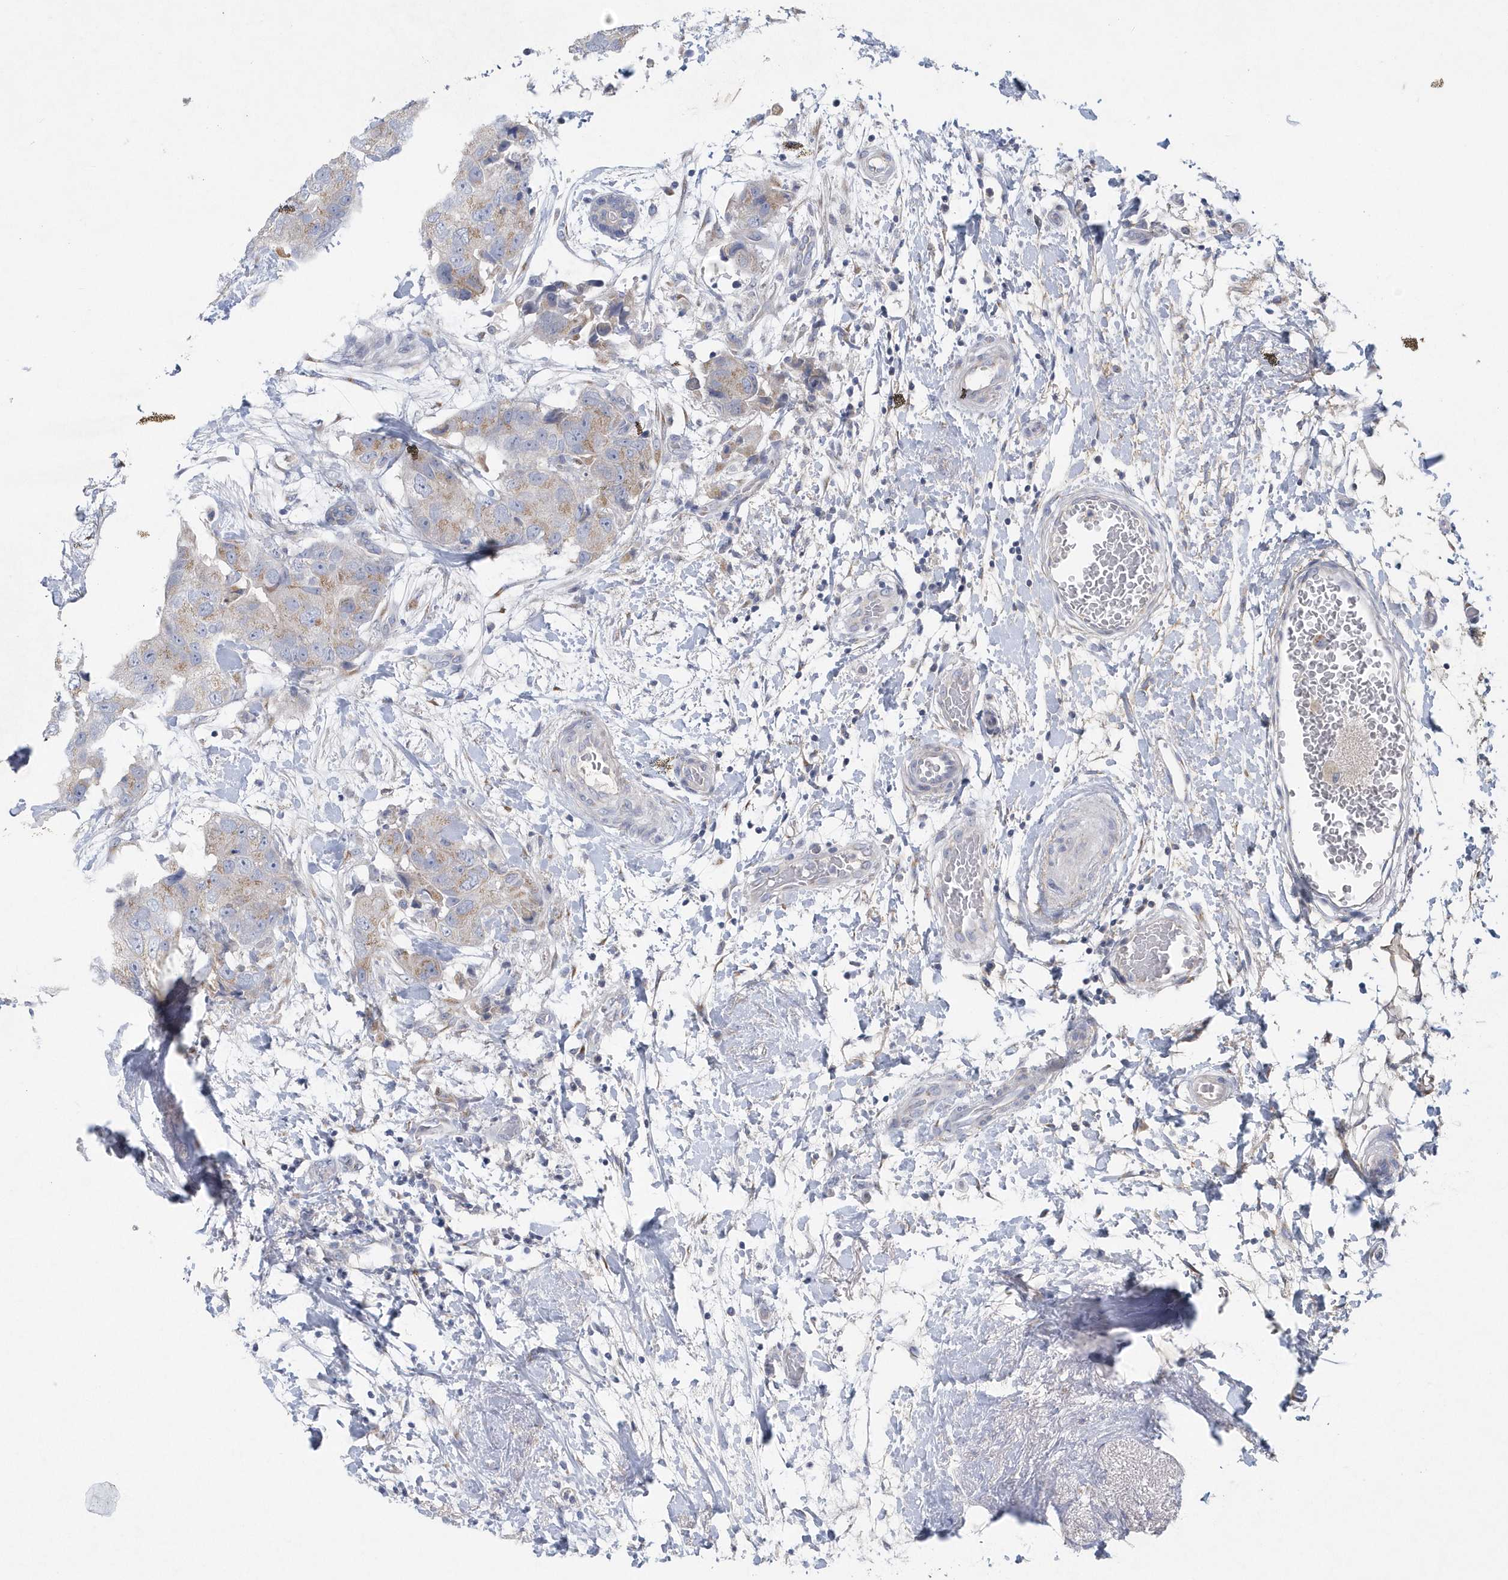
{"staining": {"intensity": "weak", "quantity": ">75%", "location": "cytoplasmic/membranous"}, "tissue": "breast cancer", "cell_type": "Tumor cells", "image_type": "cancer", "snomed": [{"axis": "morphology", "description": "Duct carcinoma"}, {"axis": "topography", "description": "Breast"}], "caption": "The immunohistochemical stain highlights weak cytoplasmic/membranous staining in tumor cells of infiltrating ductal carcinoma (breast) tissue. (DAB (3,3'-diaminobenzidine) = brown stain, brightfield microscopy at high magnification).", "gene": "SPATA18", "patient": {"sex": "female", "age": 62}}